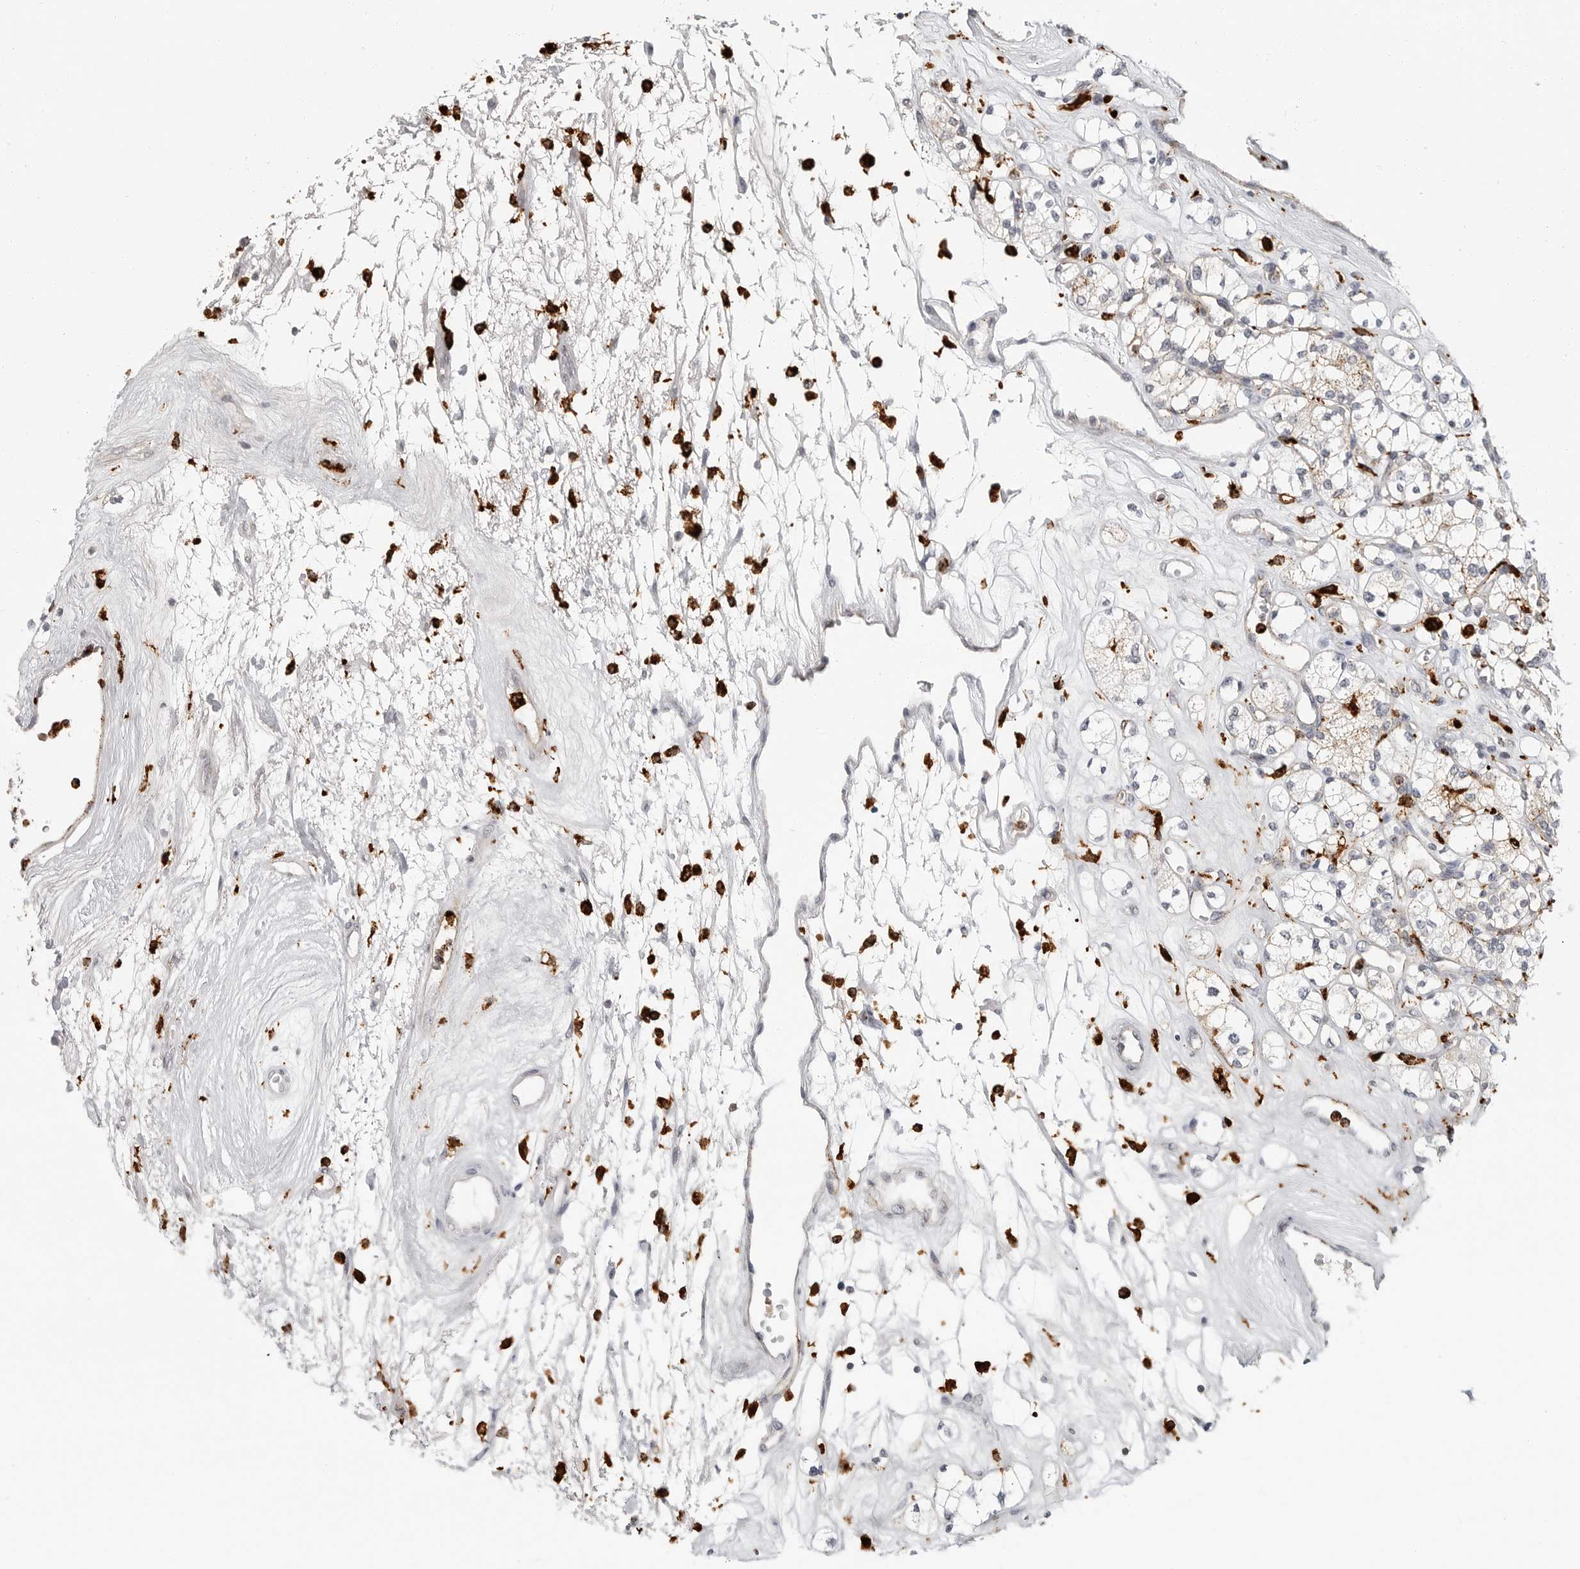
{"staining": {"intensity": "weak", "quantity": "<25%", "location": "cytoplasmic/membranous"}, "tissue": "renal cancer", "cell_type": "Tumor cells", "image_type": "cancer", "snomed": [{"axis": "morphology", "description": "Adenocarcinoma, NOS"}, {"axis": "topography", "description": "Kidney"}], "caption": "Immunohistochemical staining of adenocarcinoma (renal) reveals no significant positivity in tumor cells.", "gene": "IFI30", "patient": {"sex": "male", "age": 77}}